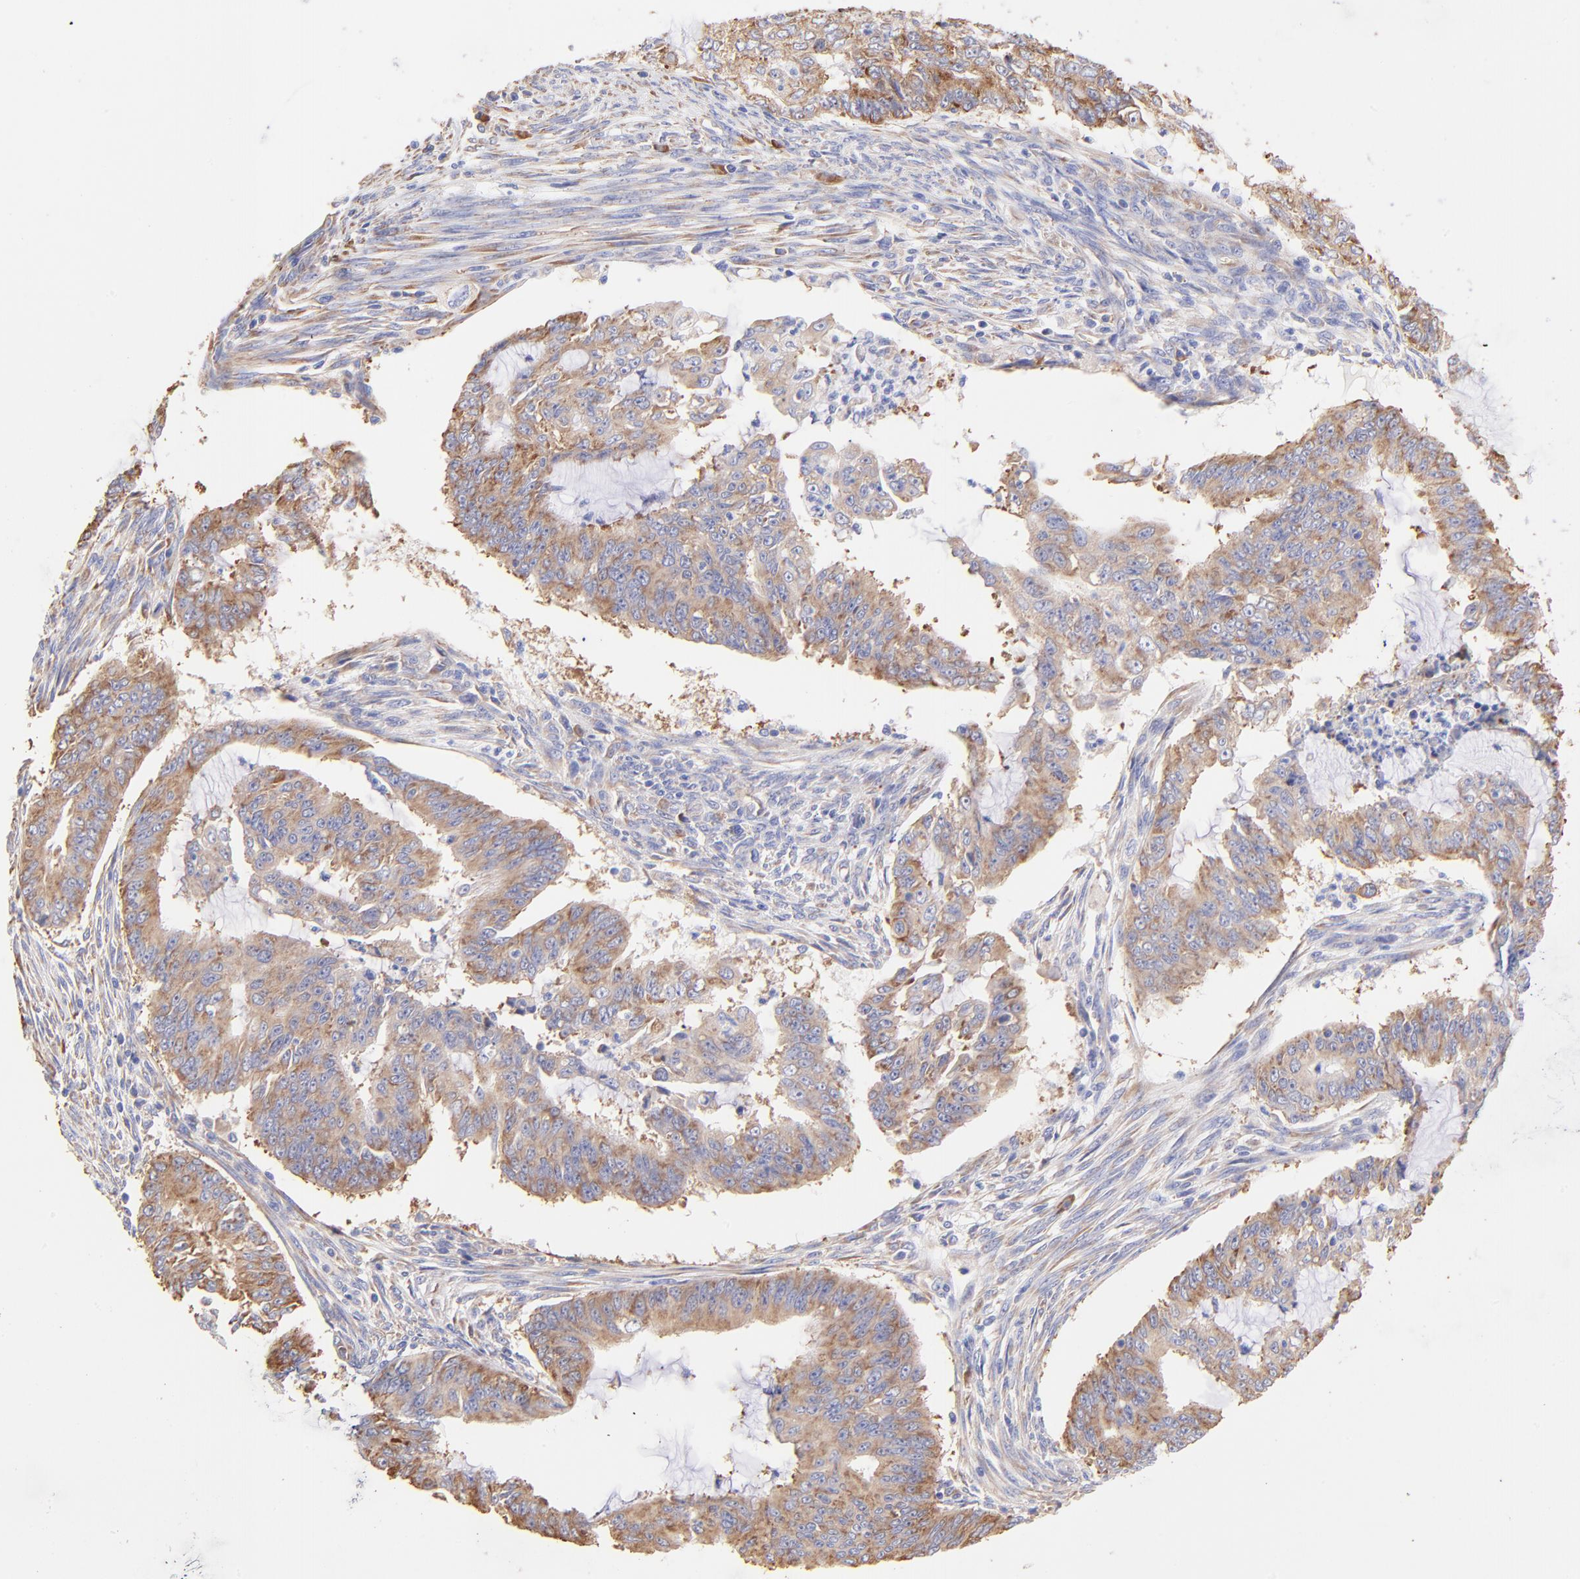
{"staining": {"intensity": "moderate", "quantity": ">75%", "location": "cytoplasmic/membranous"}, "tissue": "endometrial cancer", "cell_type": "Tumor cells", "image_type": "cancer", "snomed": [{"axis": "morphology", "description": "Adenocarcinoma, NOS"}, {"axis": "topography", "description": "Endometrium"}], "caption": "Endometrial cancer (adenocarcinoma) tissue reveals moderate cytoplasmic/membranous expression in about >75% of tumor cells", "gene": "RPL30", "patient": {"sex": "female", "age": 75}}